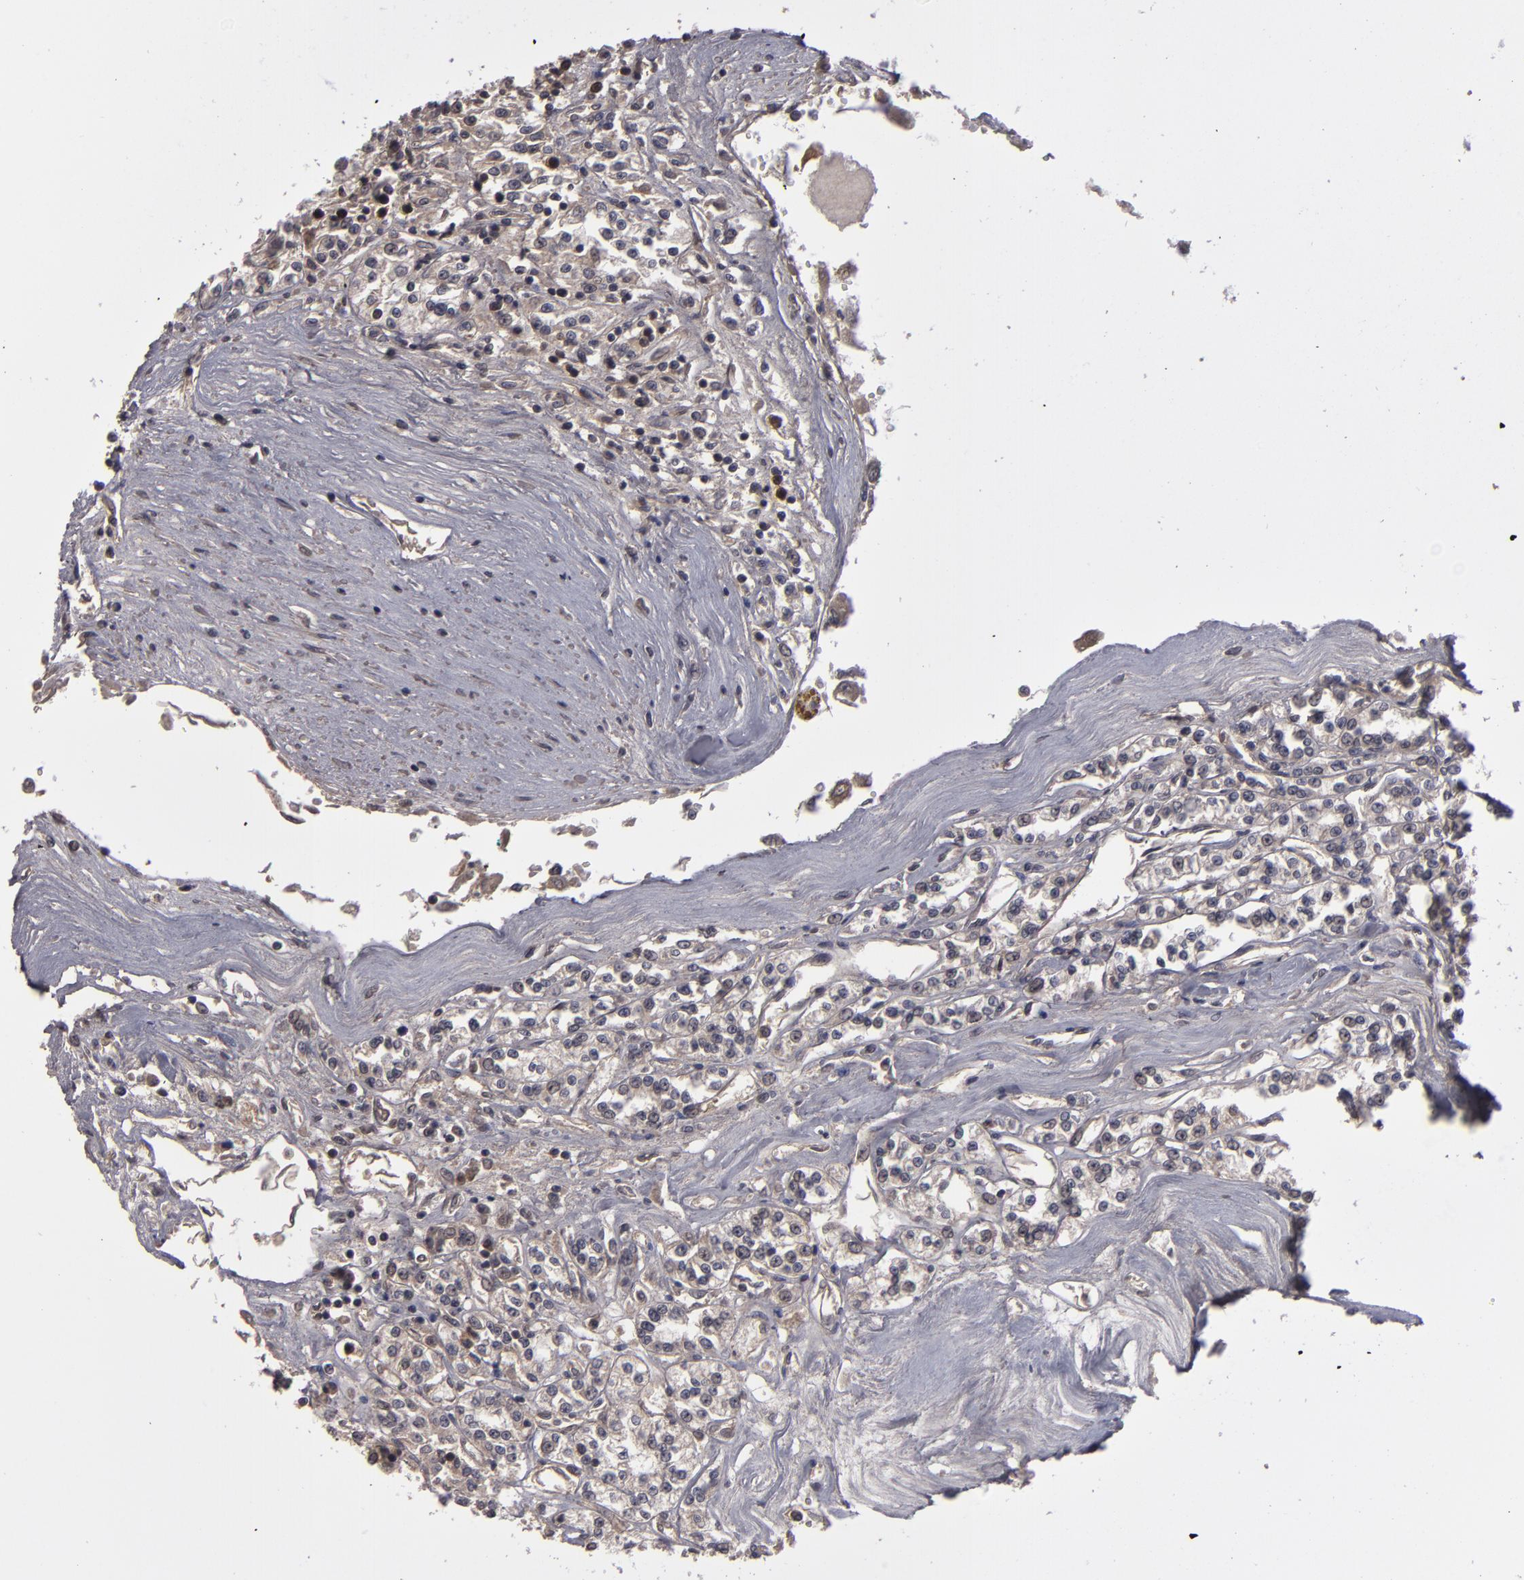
{"staining": {"intensity": "moderate", "quantity": ">75%", "location": "cytoplasmic/membranous"}, "tissue": "renal cancer", "cell_type": "Tumor cells", "image_type": "cancer", "snomed": [{"axis": "morphology", "description": "Adenocarcinoma, NOS"}, {"axis": "topography", "description": "Kidney"}], "caption": "High-magnification brightfield microscopy of renal cancer stained with DAB (3,3'-diaminobenzidine) (brown) and counterstained with hematoxylin (blue). tumor cells exhibit moderate cytoplasmic/membranous positivity is identified in approximately>75% of cells. (DAB (3,3'-diaminobenzidine) IHC with brightfield microscopy, high magnification).", "gene": "TYMS", "patient": {"sex": "female", "age": 76}}